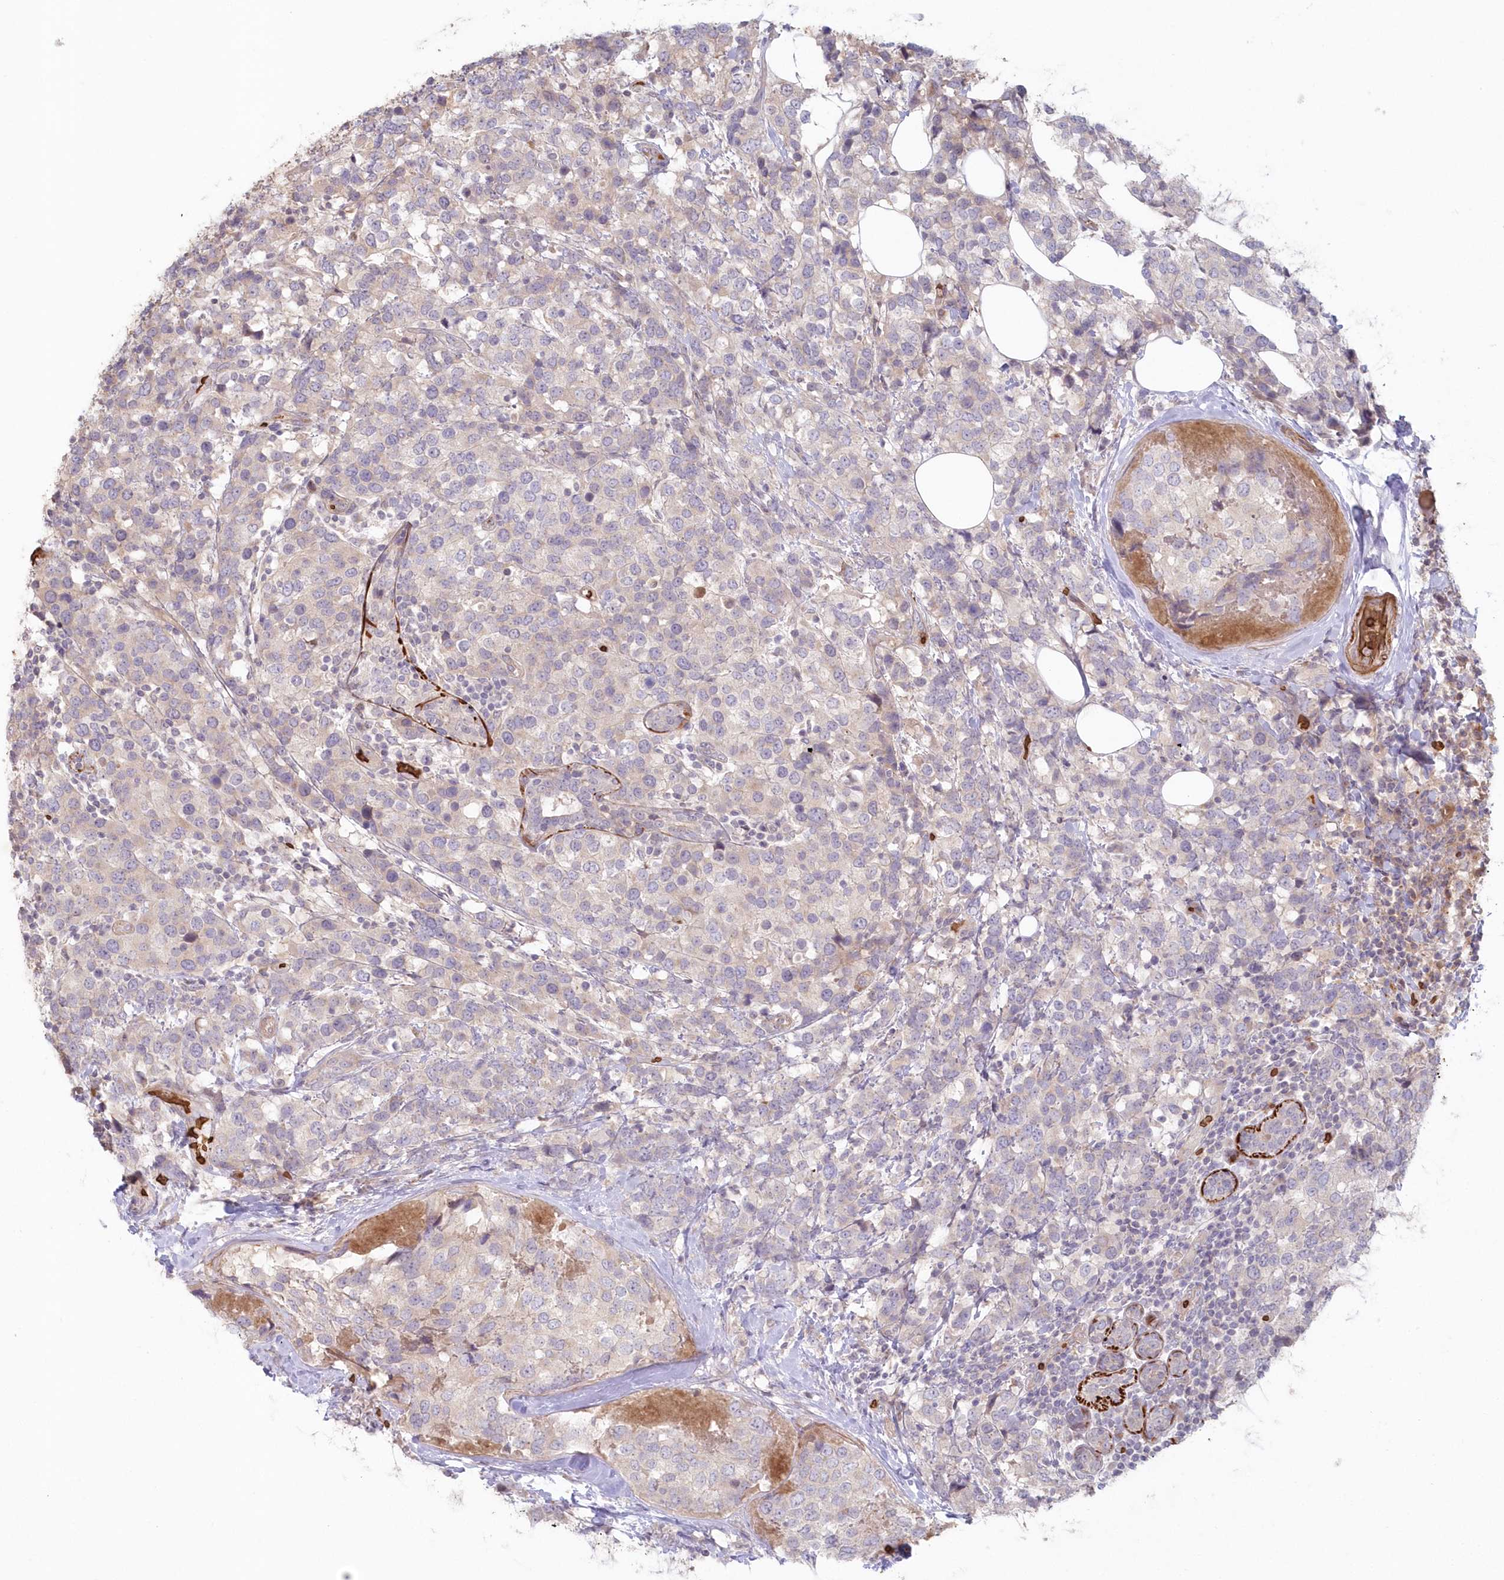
{"staining": {"intensity": "negative", "quantity": "none", "location": "none"}, "tissue": "breast cancer", "cell_type": "Tumor cells", "image_type": "cancer", "snomed": [{"axis": "morphology", "description": "Lobular carcinoma"}, {"axis": "topography", "description": "Breast"}], "caption": "This is an immunohistochemistry (IHC) histopathology image of human breast lobular carcinoma. There is no expression in tumor cells.", "gene": "SERINC1", "patient": {"sex": "female", "age": 59}}